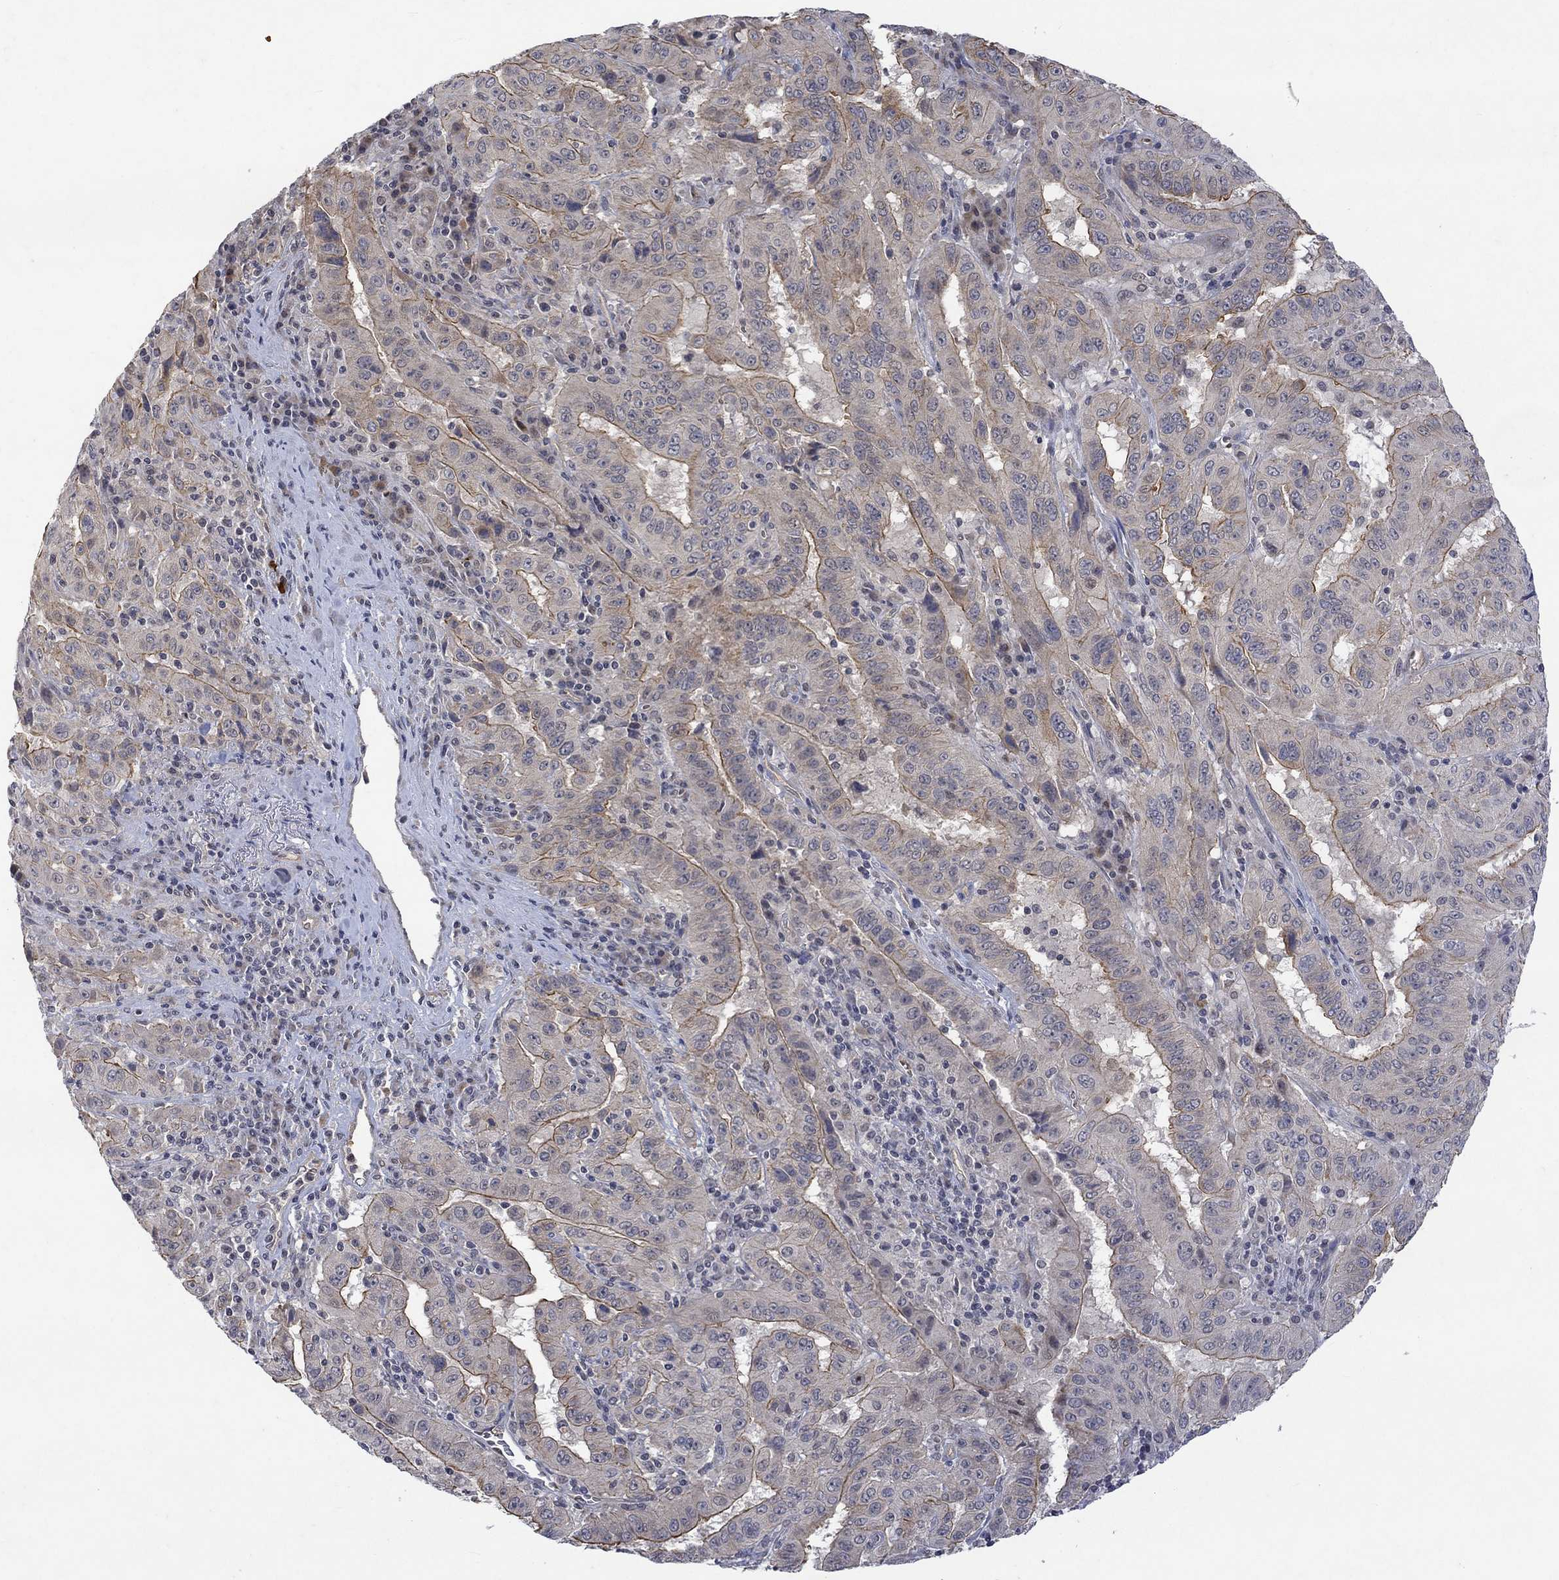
{"staining": {"intensity": "strong", "quantity": "25%-75%", "location": "cytoplasmic/membranous"}, "tissue": "pancreatic cancer", "cell_type": "Tumor cells", "image_type": "cancer", "snomed": [{"axis": "morphology", "description": "Adenocarcinoma, NOS"}, {"axis": "topography", "description": "Pancreas"}], "caption": "DAB (3,3'-diaminobenzidine) immunohistochemical staining of pancreatic cancer reveals strong cytoplasmic/membranous protein expression in about 25%-75% of tumor cells. The staining was performed using DAB (3,3'-diaminobenzidine) to visualize the protein expression in brown, while the nuclei were stained in blue with hematoxylin (Magnification: 20x).", "gene": "GRIN2D", "patient": {"sex": "male", "age": 63}}